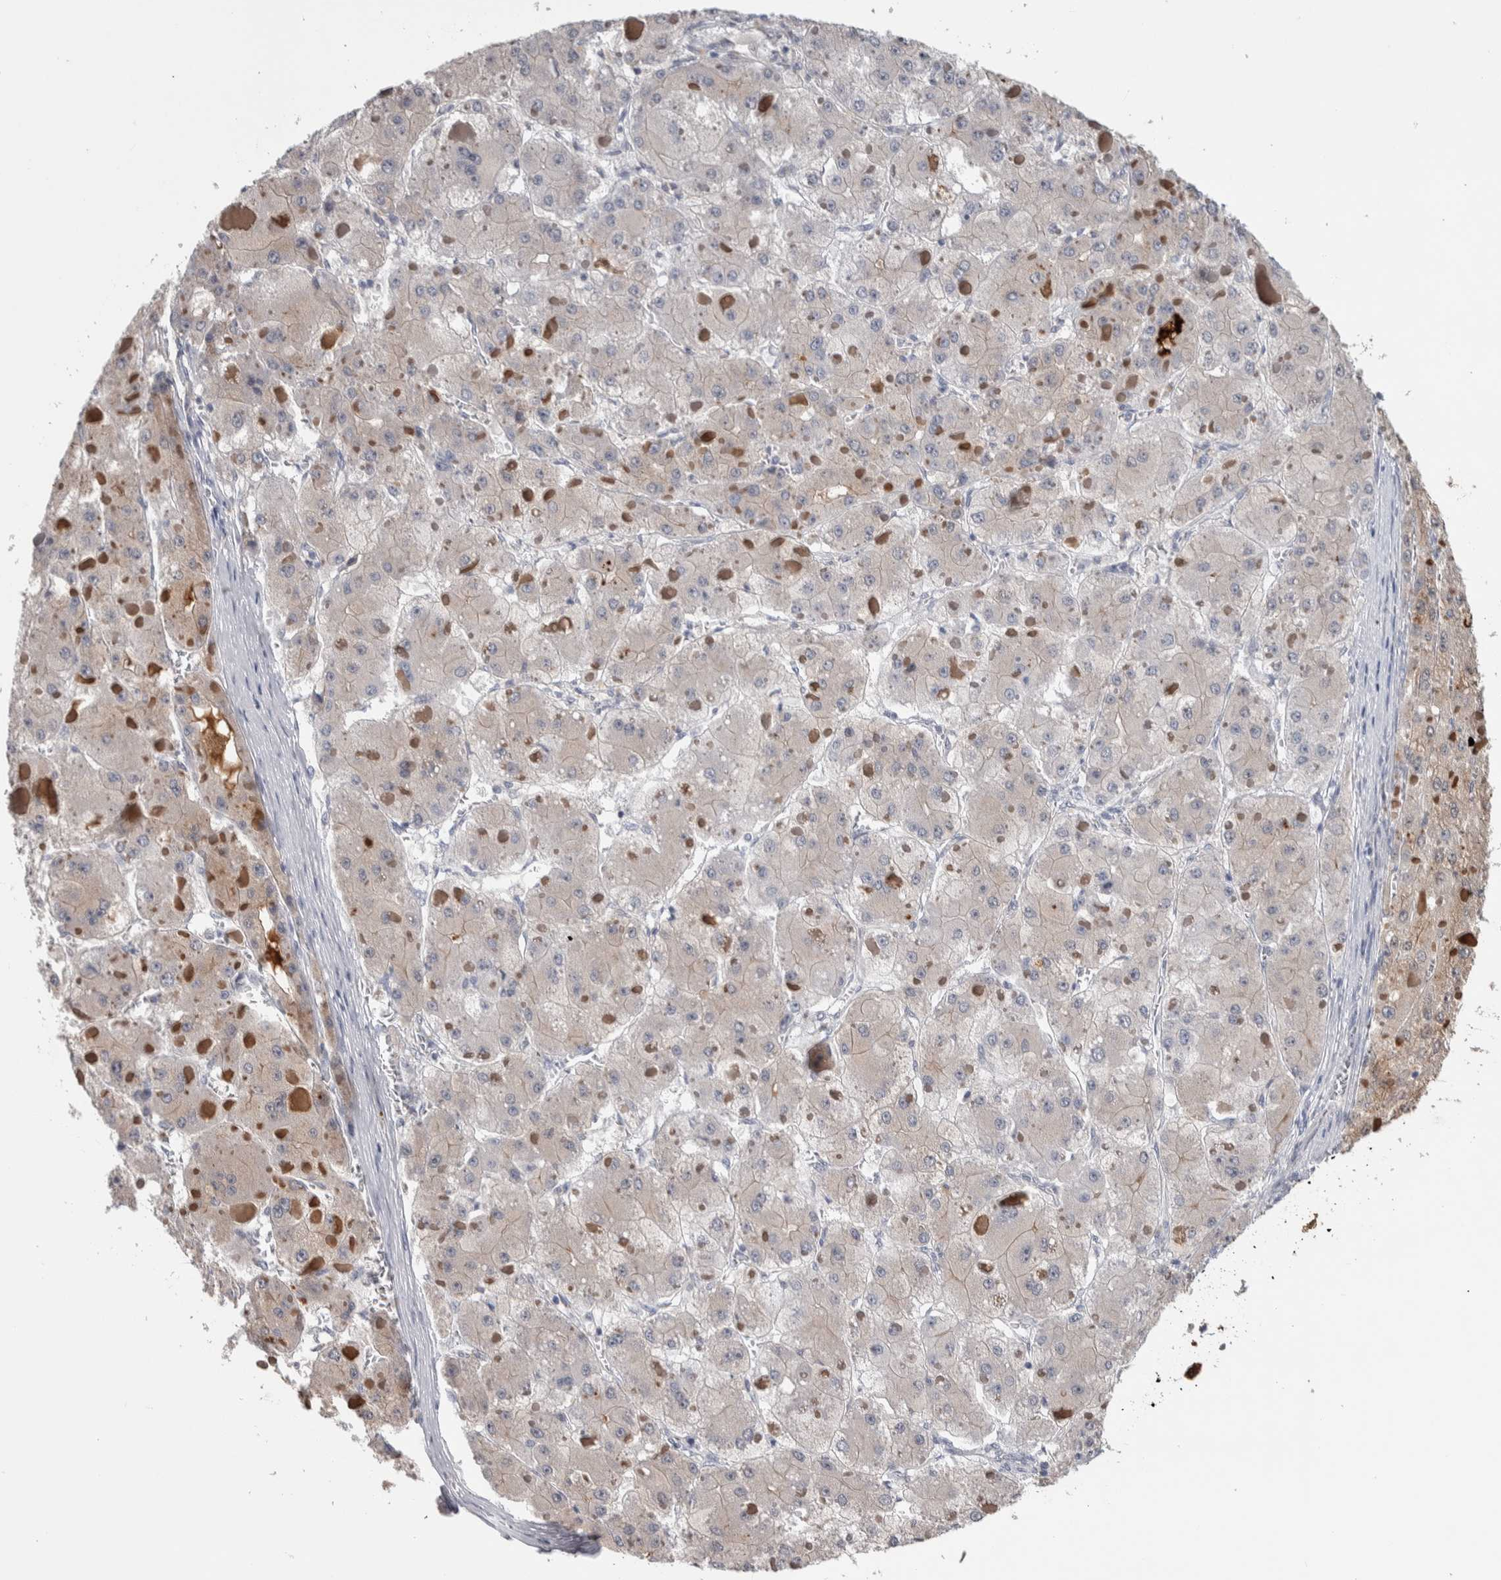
{"staining": {"intensity": "weak", "quantity": ">75%", "location": "cytoplasmic/membranous"}, "tissue": "liver cancer", "cell_type": "Tumor cells", "image_type": "cancer", "snomed": [{"axis": "morphology", "description": "Carcinoma, Hepatocellular, NOS"}, {"axis": "topography", "description": "Liver"}], "caption": "Immunohistochemistry (IHC) staining of liver hepatocellular carcinoma, which shows low levels of weak cytoplasmic/membranous positivity in approximately >75% of tumor cells indicating weak cytoplasmic/membranous protein positivity. The staining was performed using DAB (brown) for protein detection and nuclei were counterstained in hematoxylin (blue).", "gene": "TMEM102", "patient": {"sex": "female", "age": 73}}